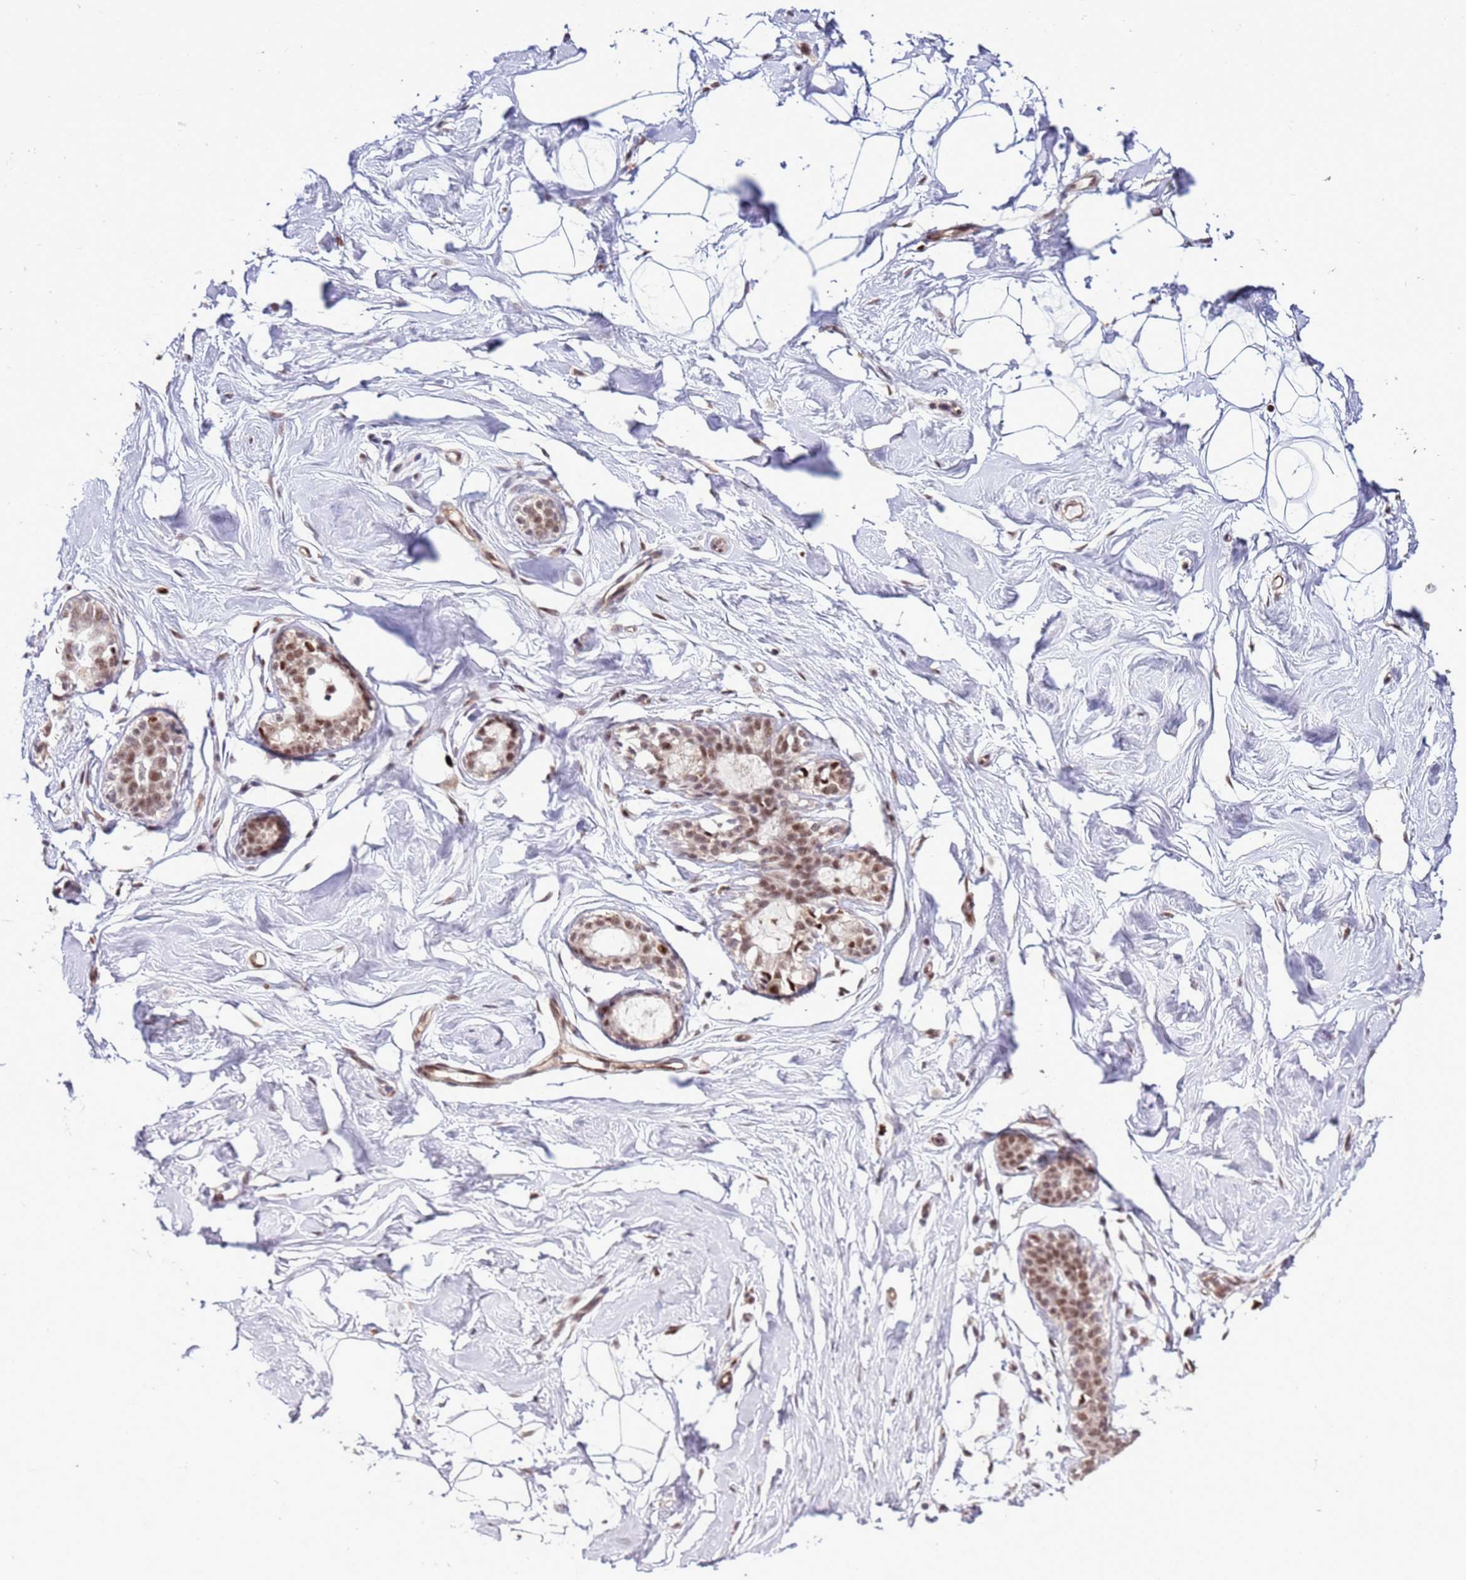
{"staining": {"intensity": "negative", "quantity": "none", "location": "none"}, "tissue": "breast", "cell_type": "Adipocytes", "image_type": "normal", "snomed": [{"axis": "morphology", "description": "Normal tissue, NOS"}, {"axis": "morphology", "description": "Adenoma, NOS"}, {"axis": "topography", "description": "Breast"}], "caption": "IHC photomicrograph of normal breast: breast stained with DAB (3,3'-diaminobenzidine) demonstrates no significant protein positivity in adipocytes. (Immunohistochemistry, brightfield microscopy, high magnification).", "gene": "PRPF6", "patient": {"sex": "female", "age": 23}}